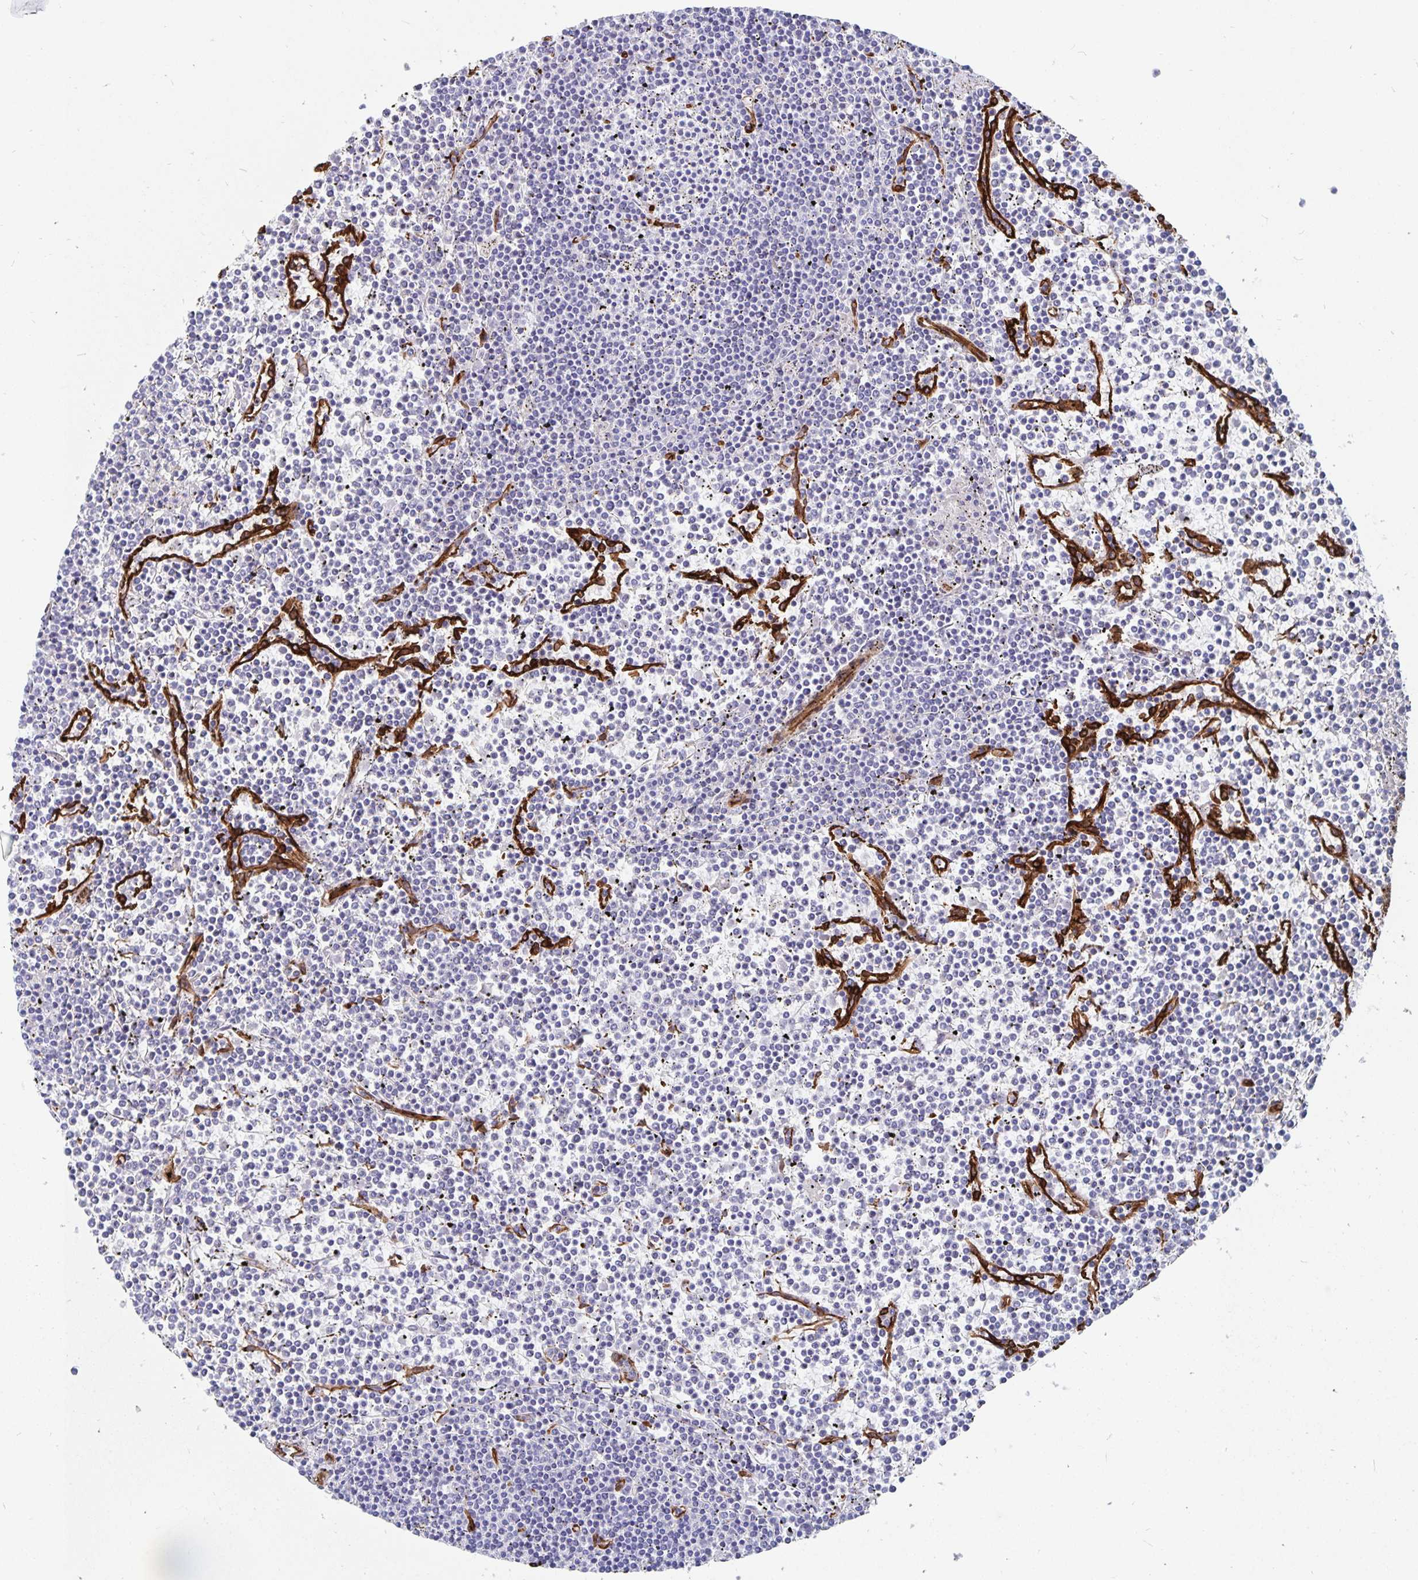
{"staining": {"intensity": "negative", "quantity": "none", "location": "none"}, "tissue": "lymphoma", "cell_type": "Tumor cells", "image_type": "cancer", "snomed": [{"axis": "morphology", "description": "Malignant lymphoma, non-Hodgkin's type, Low grade"}, {"axis": "topography", "description": "Spleen"}], "caption": "High power microscopy micrograph of an immunohistochemistry (IHC) histopathology image of malignant lymphoma, non-Hodgkin's type (low-grade), revealing no significant staining in tumor cells.", "gene": "DCHS2", "patient": {"sex": "female", "age": 19}}